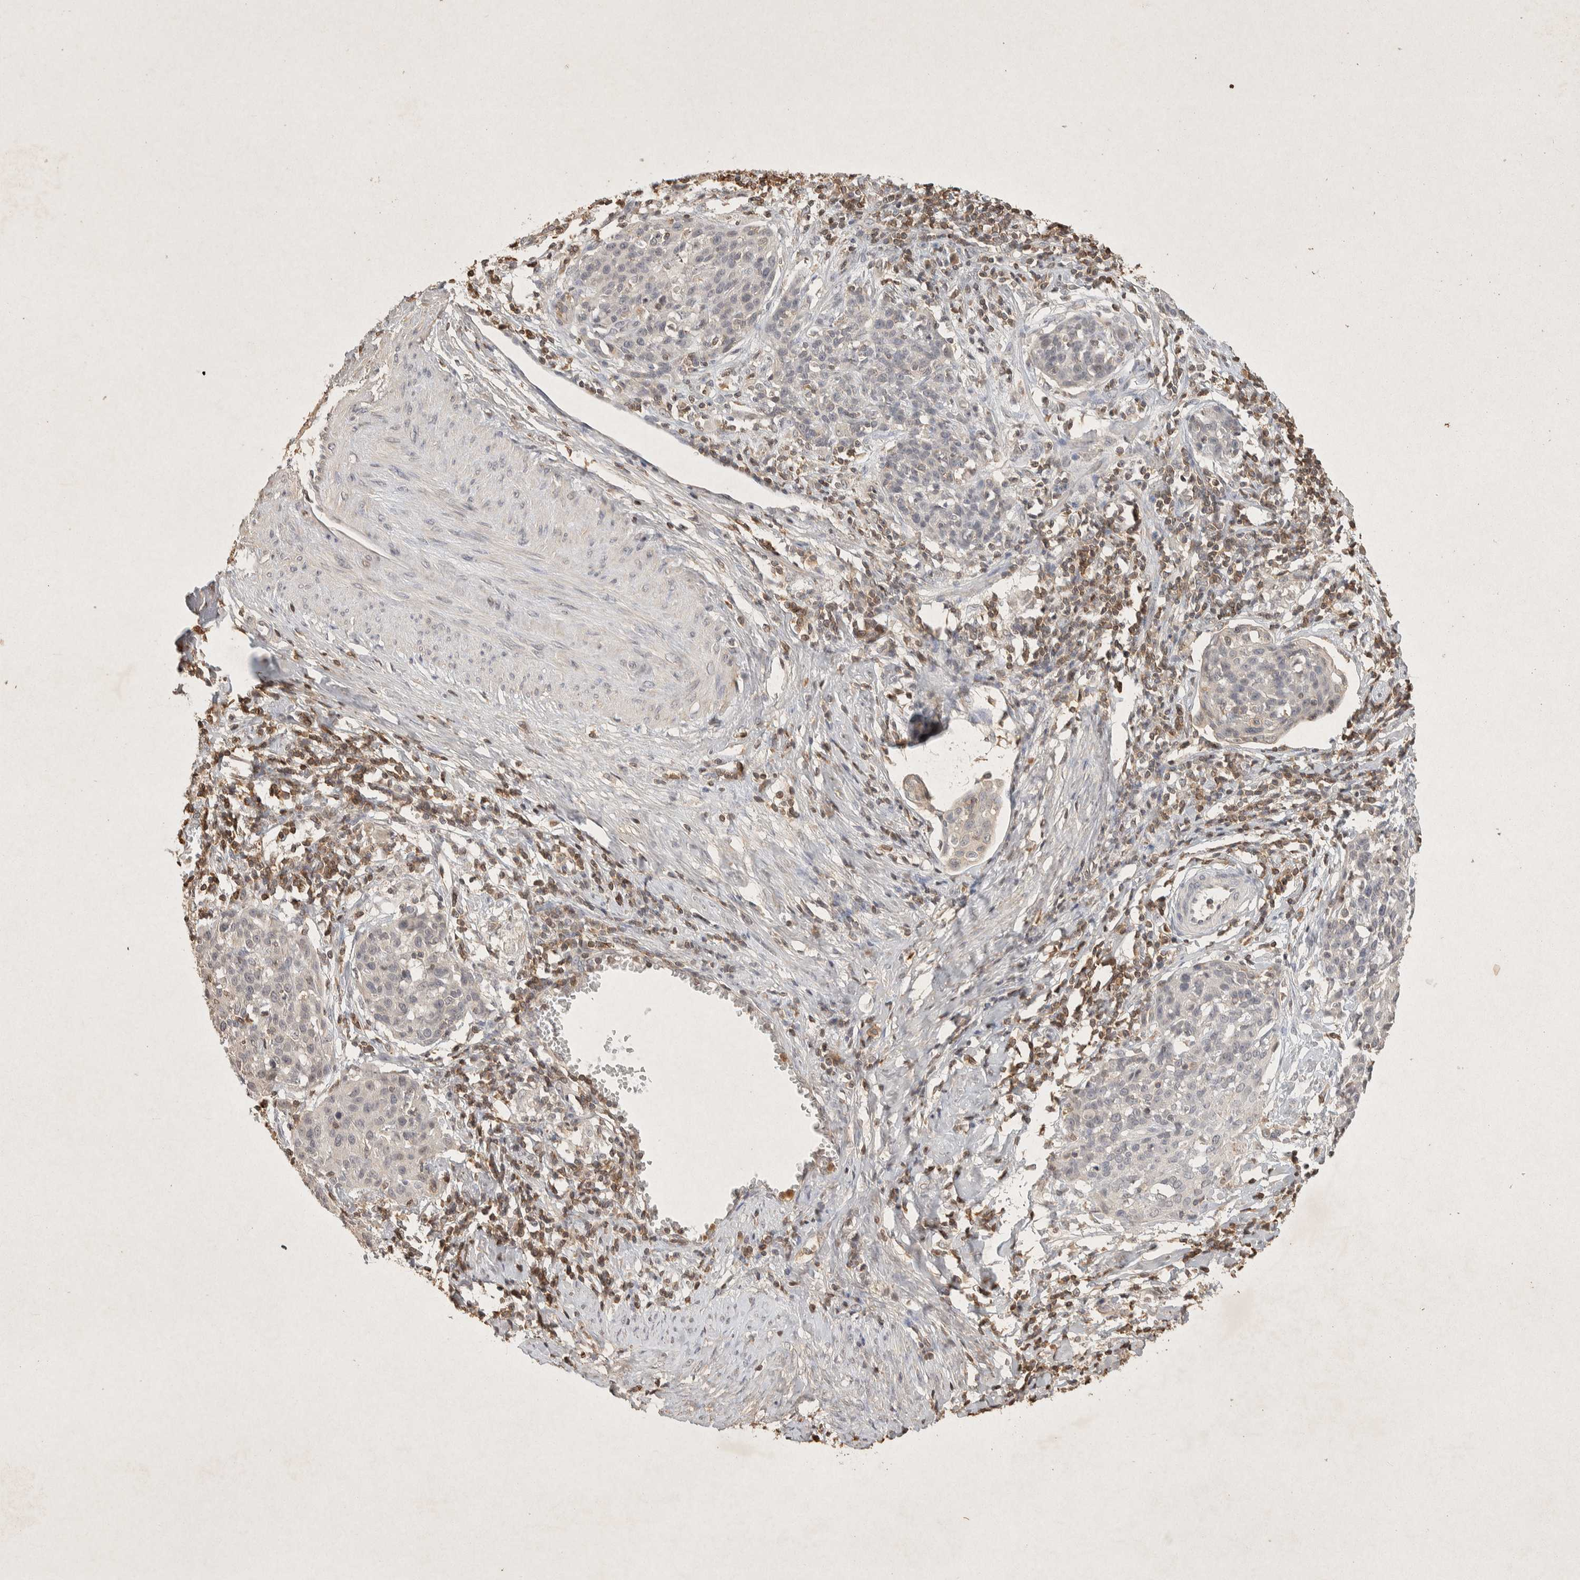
{"staining": {"intensity": "negative", "quantity": "none", "location": "none"}, "tissue": "cervical cancer", "cell_type": "Tumor cells", "image_type": "cancer", "snomed": [{"axis": "morphology", "description": "Squamous cell carcinoma, NOS"}, {"axis": "topography", "description": "Cervix"}], "caption": "Immunohistochemical staining of human cervical squamous cell carcinoma reveals no significant staining in tumor cells.", "gene": "RAC2", "patient": {"sex": "female", "age": 38}}